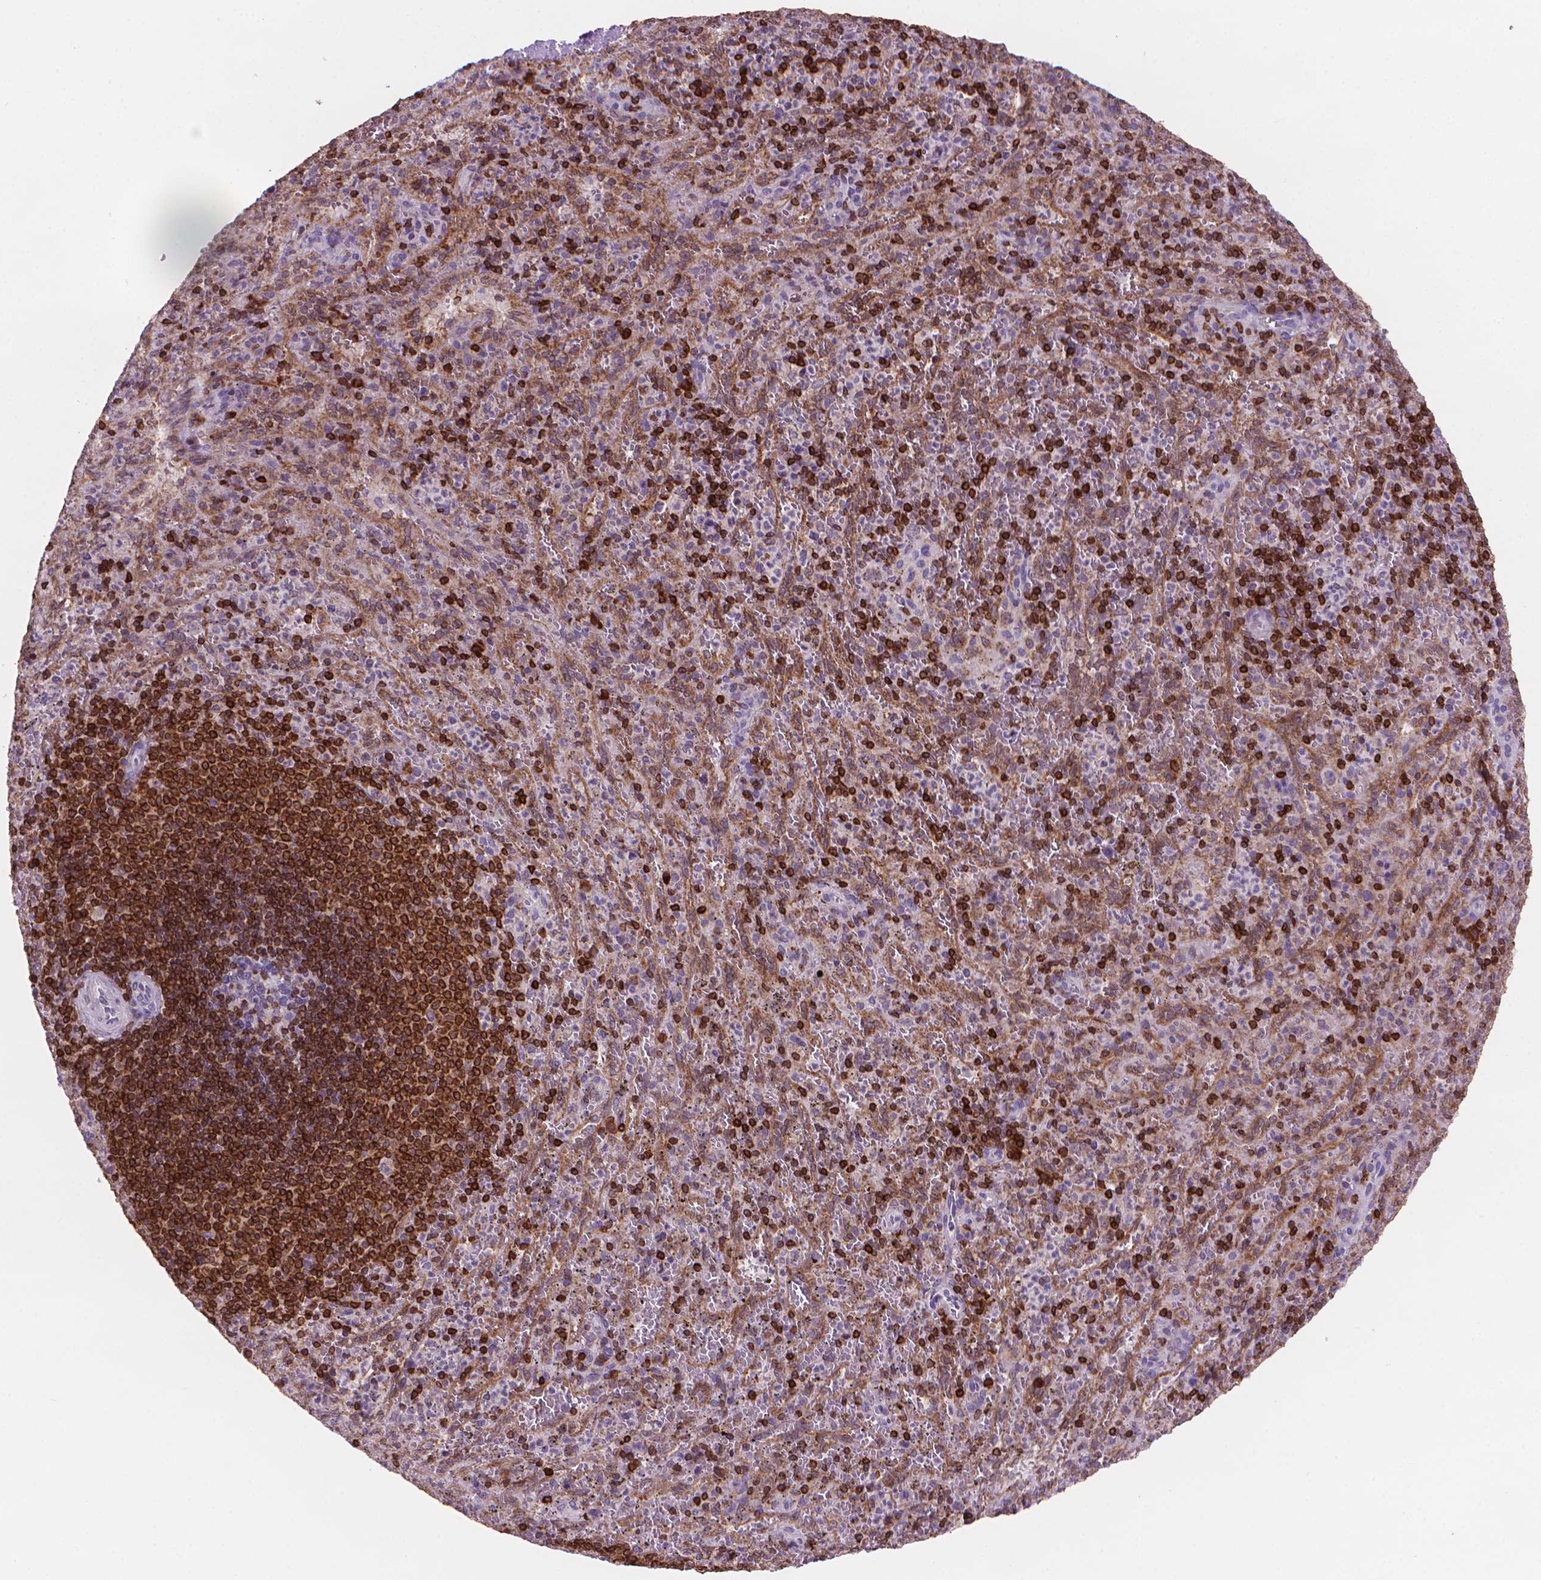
{"staining": {"intensity": "strong", "quantity": "<25%", "location": "cytoplasmic/membranous"}, "tissue": "spleen", "cell_type": "Cells in red pulp", "image_type": "normal", "snomed": [{"axis": "morphology", "description": "Normal tissue, NOS"}, {"axis": "topography", "description": "Spleen"}], "caption": "Immunohistochemistry (IHC) staining of normal spleen, which shows medium levels of strong cytoplasmic/membranous staining in approximately <25% of cells in red pulp indicating strong cytoplasmic/membranous protein staining. The staining was performed using DAB (3,3'-diaminobenzidine) (brown) for protein detection and nuclei were counterstained in hematoxylin (blue).", "gene": "BCL2", "patient": {"sex": "male", "age": 57}}